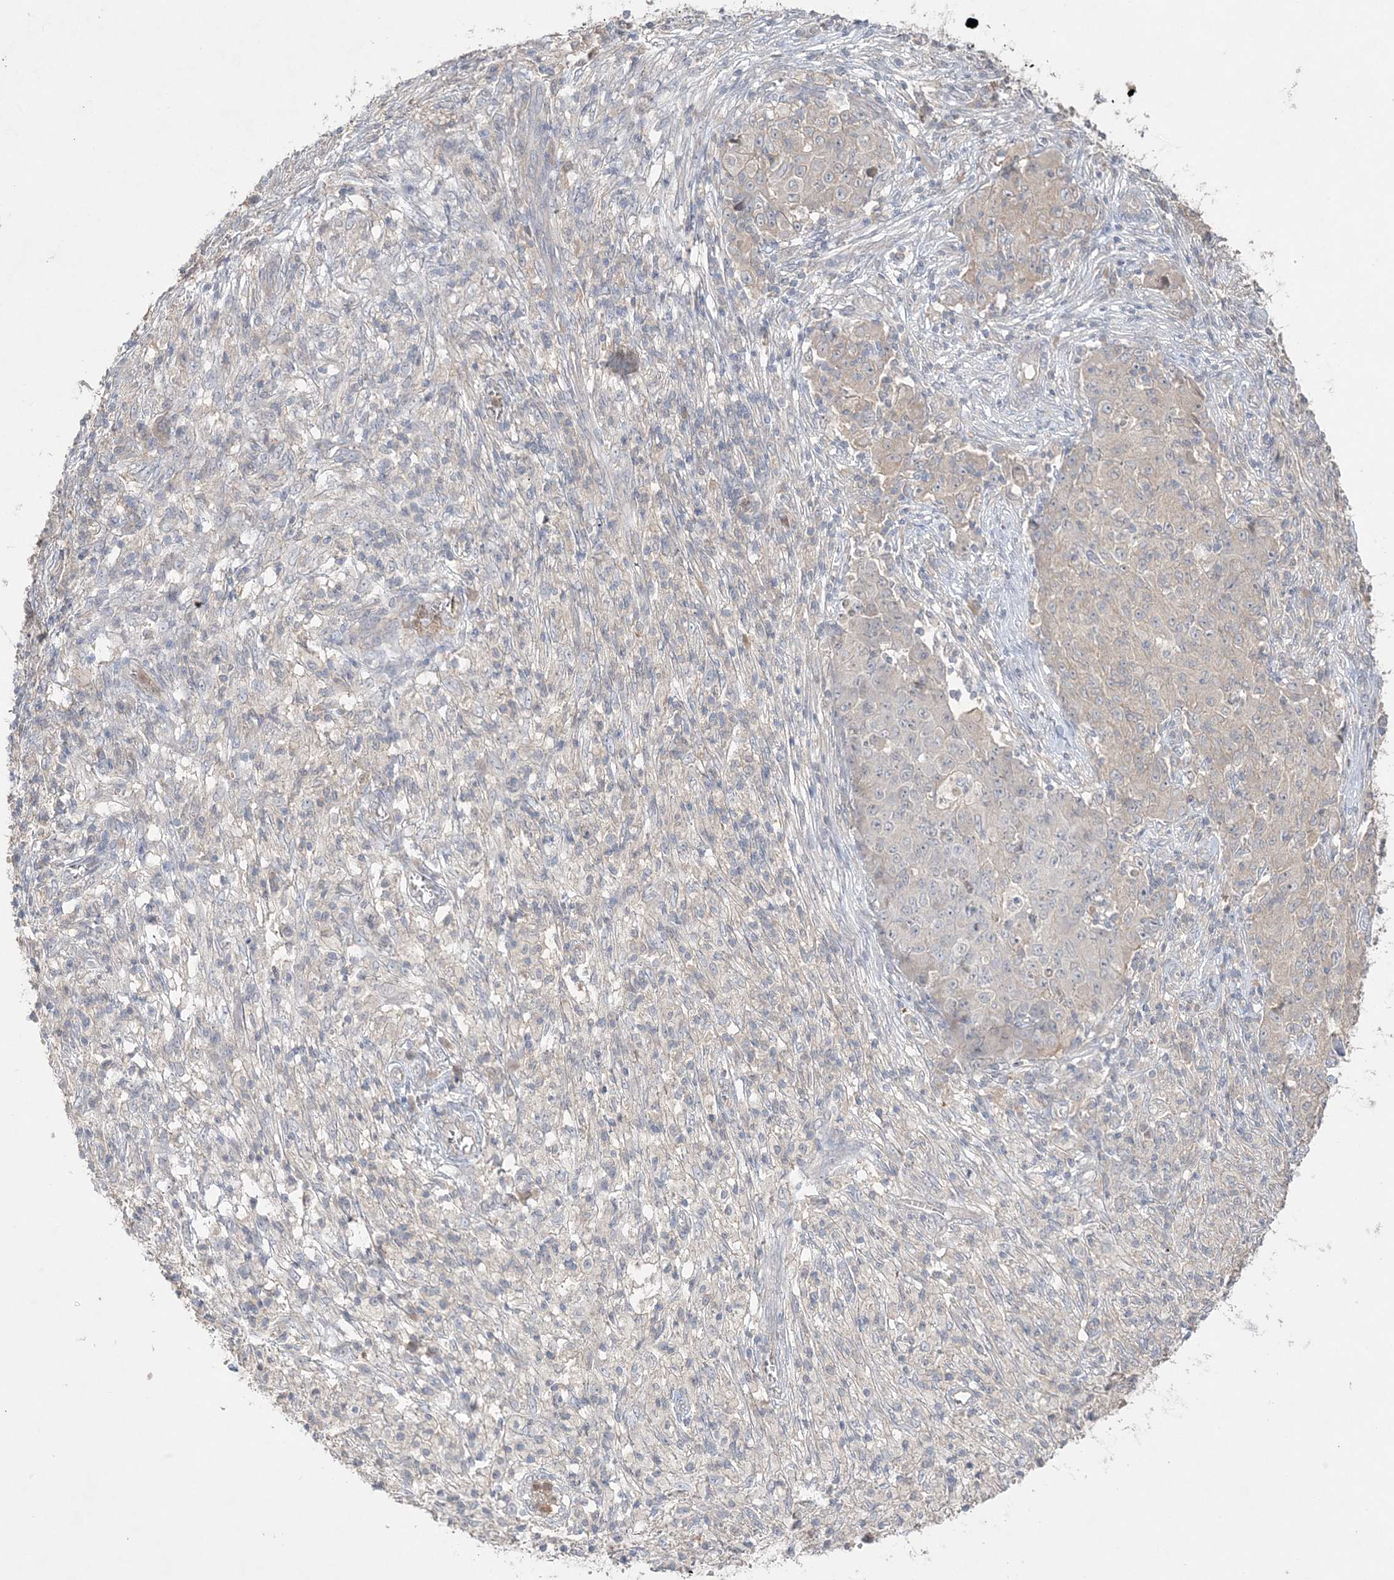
{"staining": {"intensity": "negative", "quantity": "none", "location": "none"}, "tissue": "ovarian cancer", "cell_type": "Tumor cells", "image_type": "cancer", "snomed": [{"axis": "morphology", "description": "Carcinoma, endometroid"}, {"axis": "topography", "description": "Ovary"}], "caption": "This is an immunohistochemistry (IHC) image of human endometroid carcinoma (ovarian). There is no expression in tumor cells.", "gene": "SH3BP4", "patient": {"sex": "female", "age": 42}}